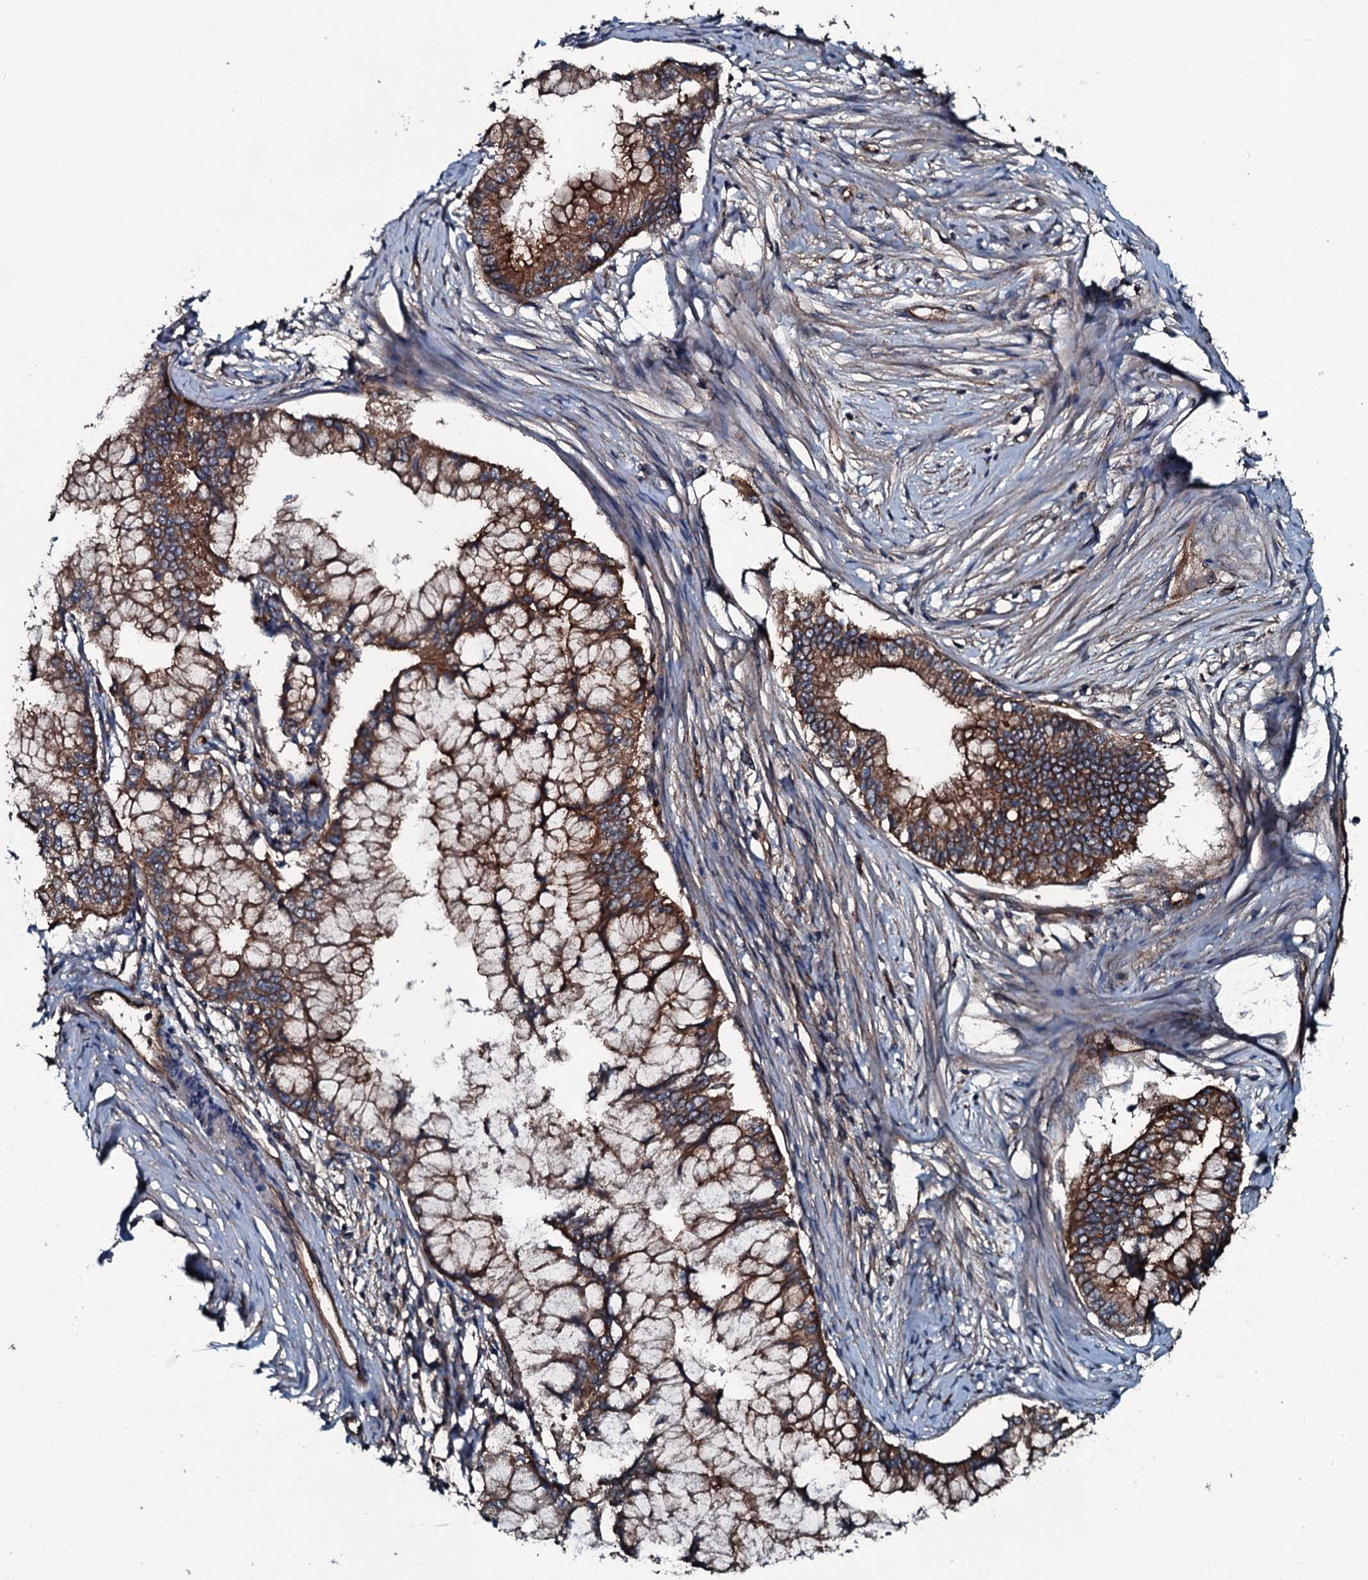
{"staining": {"intensity": "moderate", "quantity": ">75%", "location": "cytoplasmic/membranous"}, "tissue": "pancreatic cancer", "cell_type": "Tumor cells", "image_type": "cancer", "snomed": [{"axis": "morphology", "description": "Adenocarcinoma, NOS"}, {"axis": "topography", "description": "Pancreas"}], "caption": "Pancreatic cancer stained for a protein (brown) exhibits moderate cytoplasmic/membranous positive positivity in about >75% of tumor cells.", "gene": "TRIM7", "patient": {"sex": "male", "age": 46}}